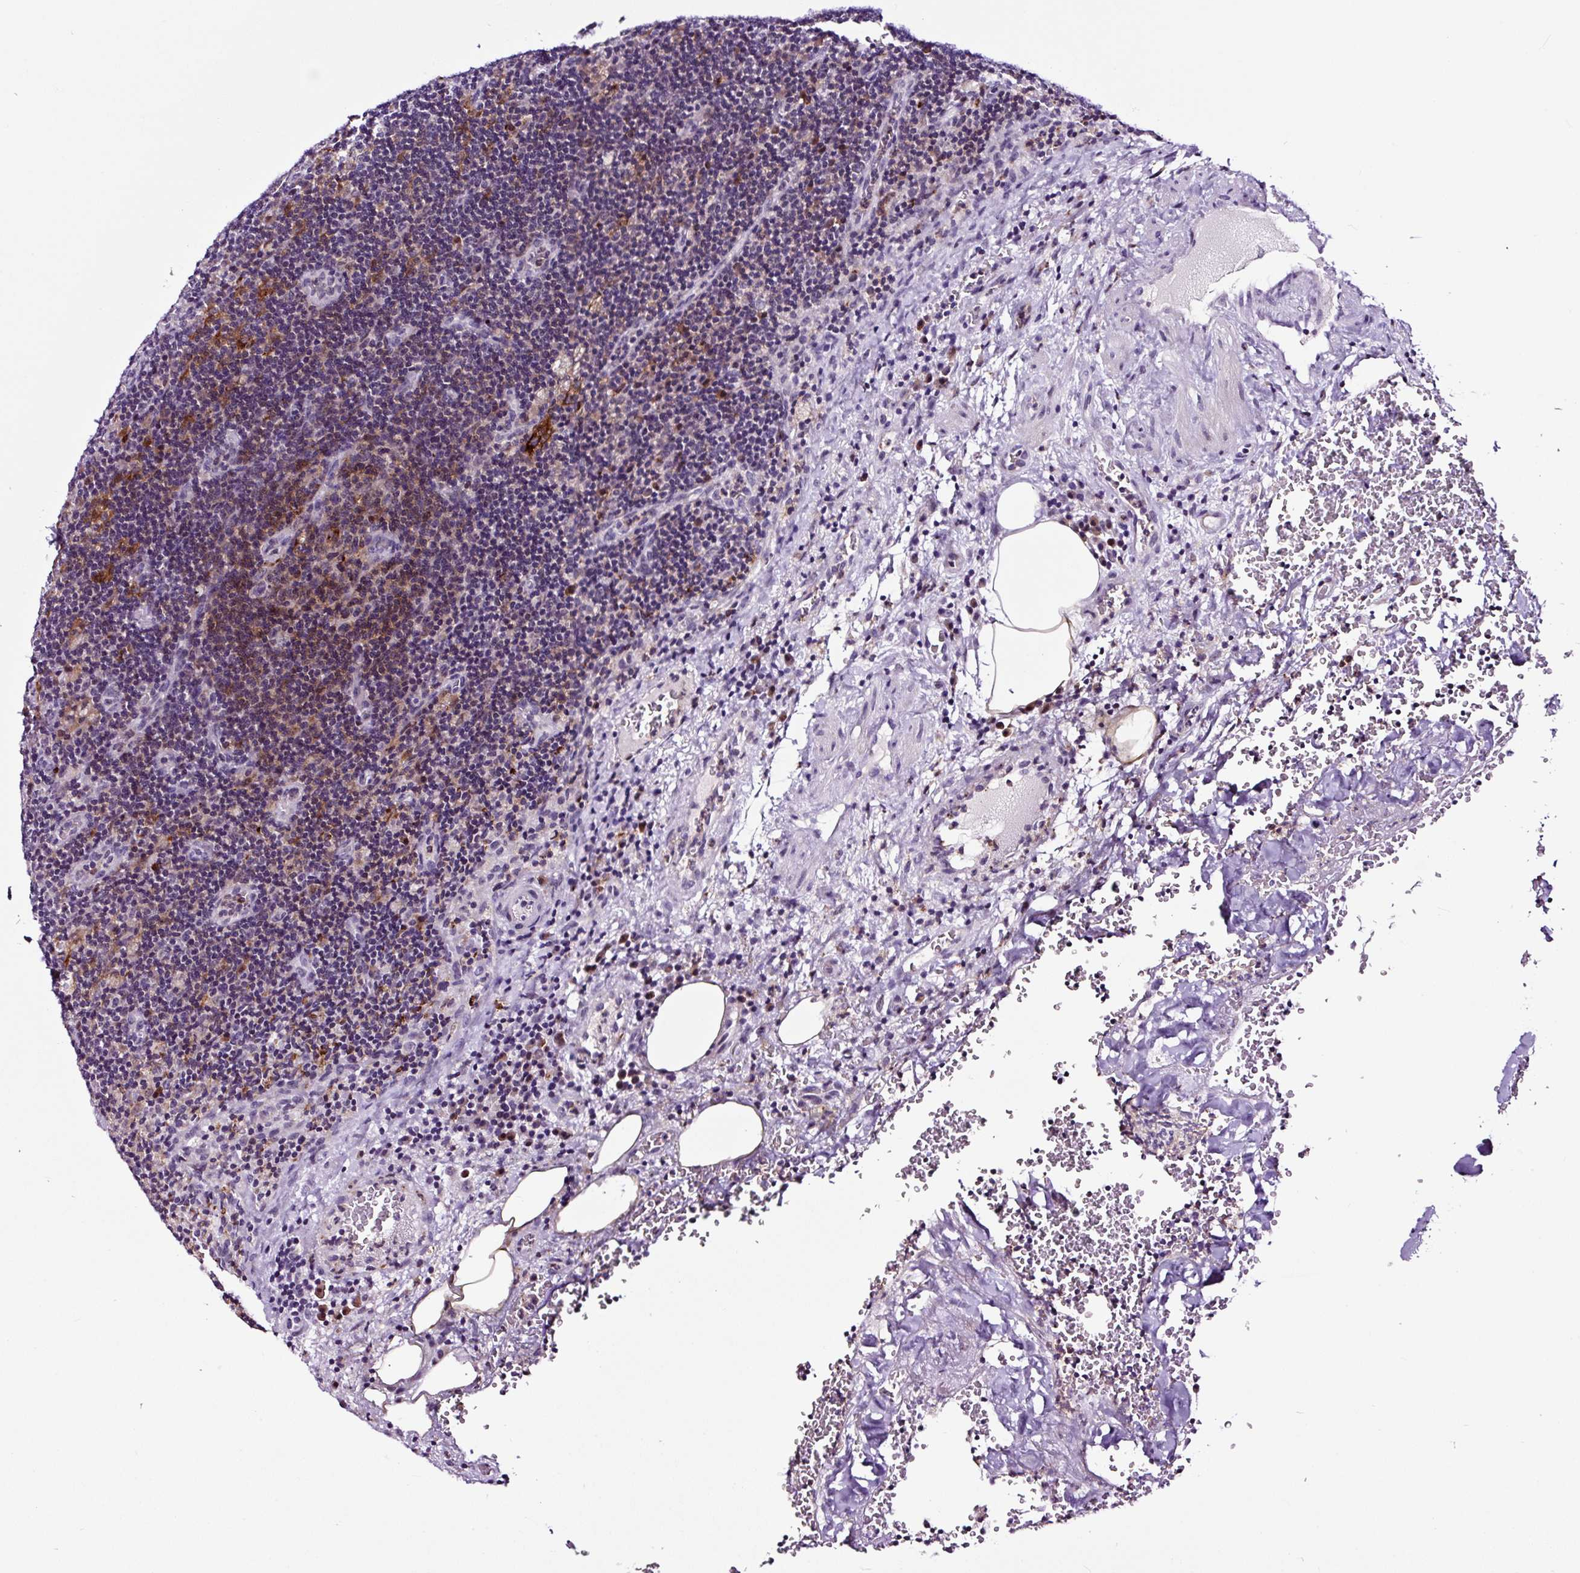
{"staining": {"intensity": "negative", "quantity": "none", "location": "none"}, "tissue": "lymph node", "cell_type": "Germinal center cells", "image_type": "normal", "snomed": [{"axis": "morphology", "description": "Normal tissue, NOS"}, {"axis": "topography", "description": "Lymph node"}], "caption": "IHC image of benign lymph node: lymph node stained with DAB (3,3'-diaminobenzidine) shows no significant protein staining in germinal center cells. Nuclei are stained in blue.", "gene": "TAFA3", "patient": {"sex": "female", "age": 70}}